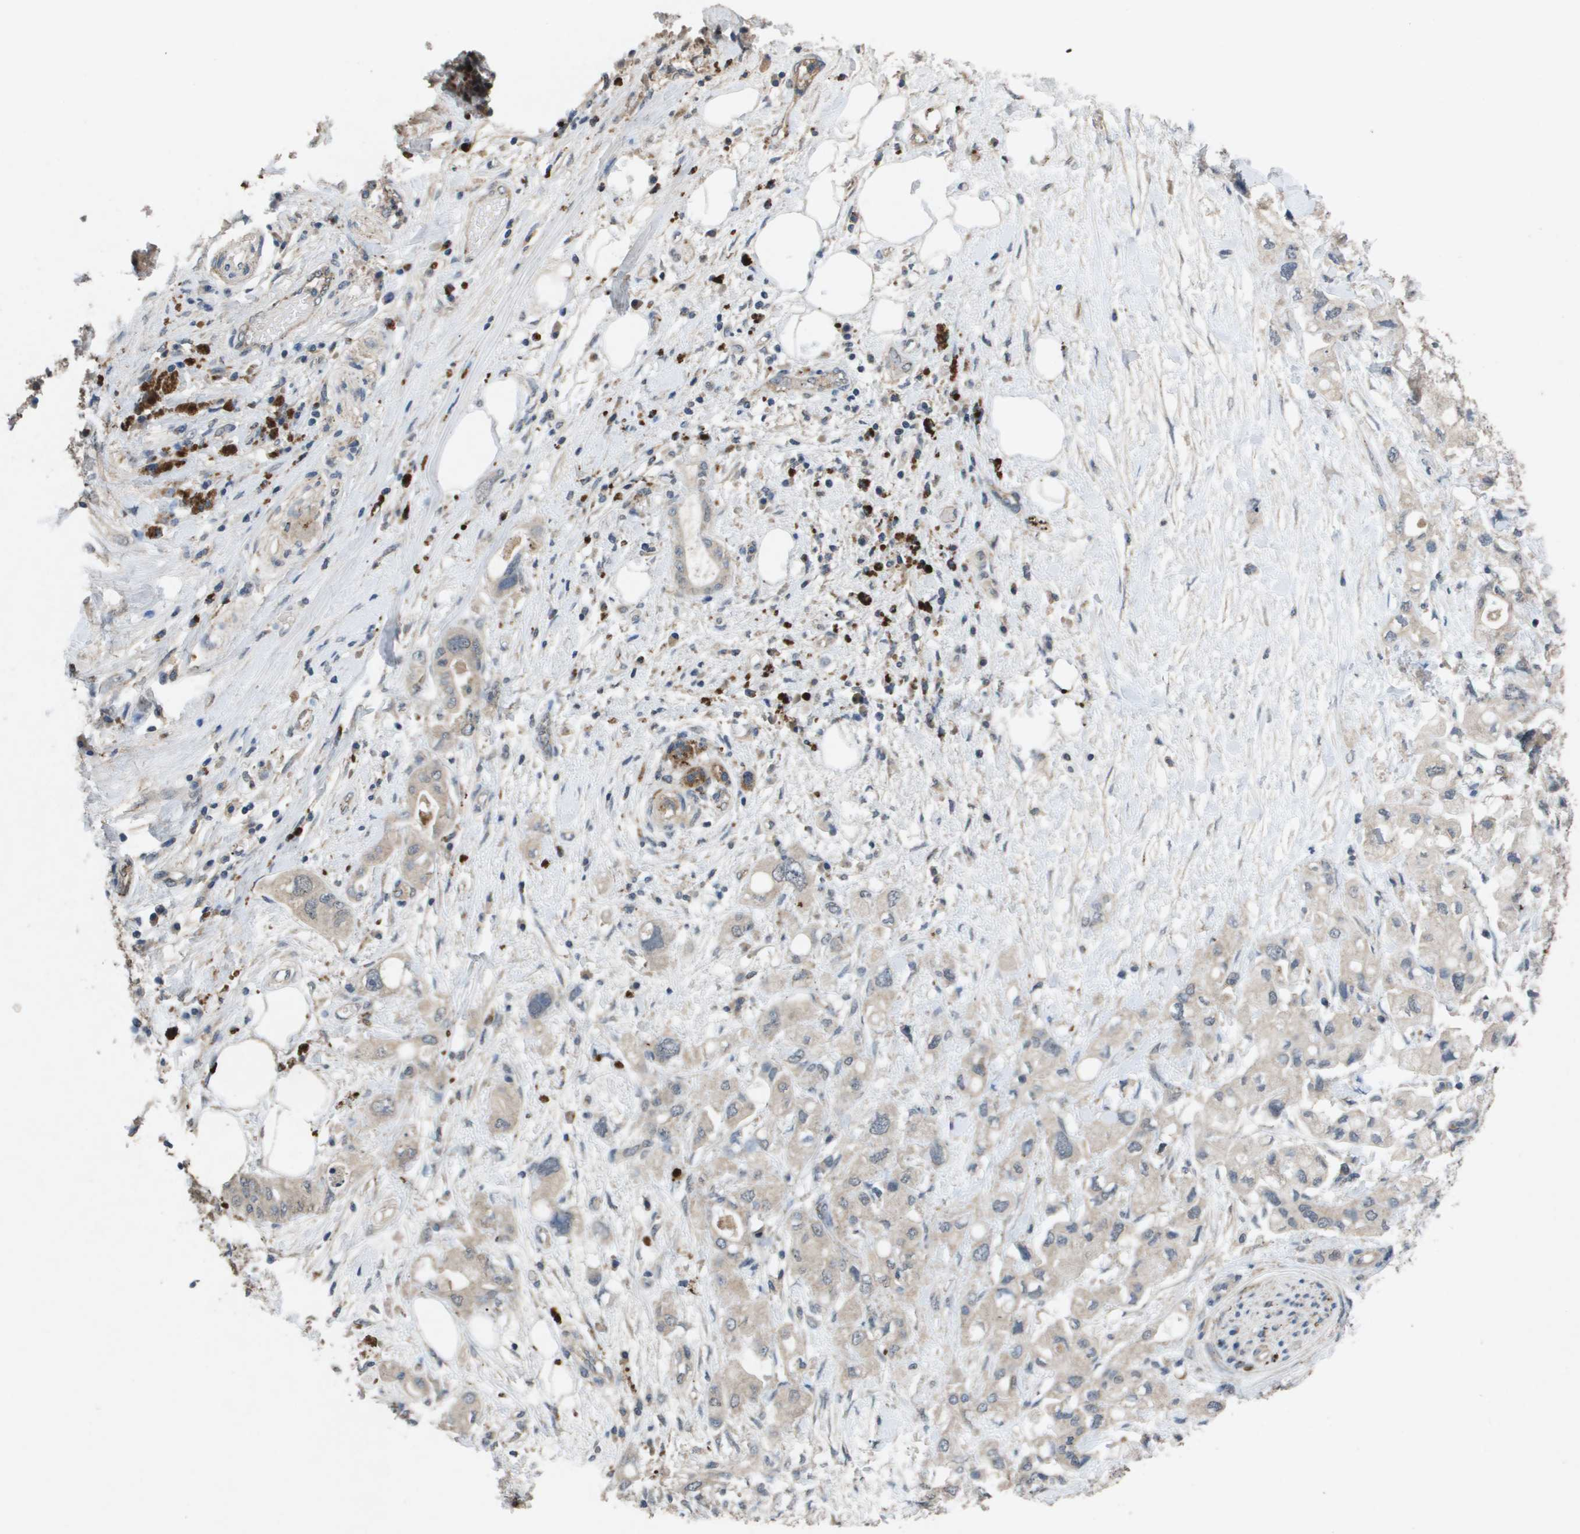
{"staining": {"intensity": "weak", "quantity": "25%-75%", "location": "cytoplasmic/membranous"}, "tissue": "pancreatic cancer", "cell_type": "Tumor cells", "image_type": "cancer", "snomed": [{"axis": "morphology", "description": "Adenocarcinoma, NOS"}, {"axis": "topography", "description": "Pancreas"}], "caption": "Weak cytoplasmic/membranous expression for a protein is appreciated in approximately 25%-75% of tumor cells of adenocarcinoma (pancreatic) using IHC.", "gene": "PROC", "patient": {"sex": "female", "age": 56}}